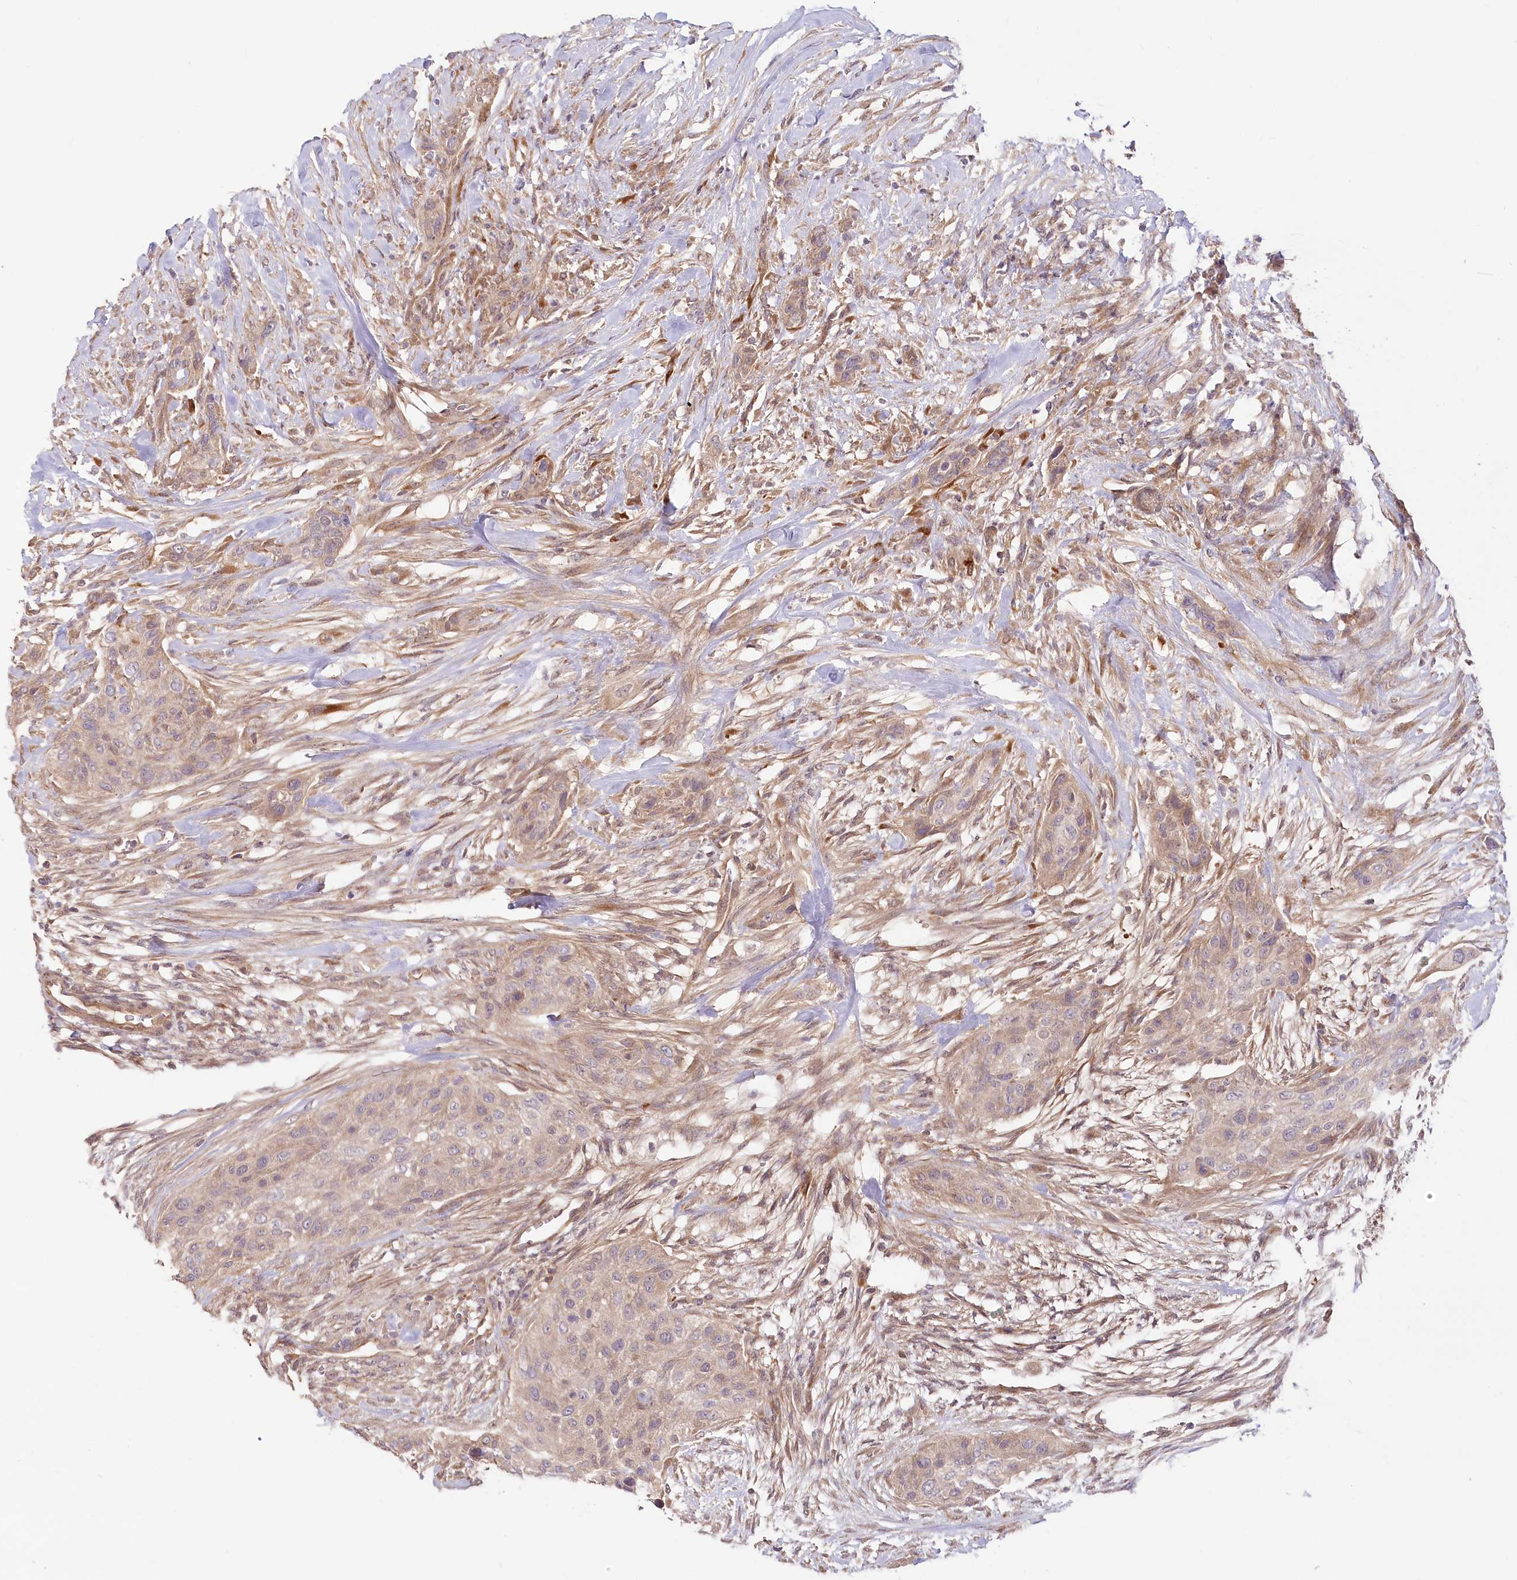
{"staining": {"intensity": "moderate", "quantity": ">75%", "location": "cytoplasmic/membranous"}, "tissue": "urothelial cancer", "cell_type": "Tumor cells", "image_type": "cancer", "snomed": [{"axis": "morphology", "description": "Urothelial carcinoma, High grade"}, {"axis": "topography", "description": "Urinary bladder"}], "caption": "A brown stain labels moderate cytoplasmic/membranous expression of a protein in high-grade urothelial carcinoma tumor cells.", "gene": "CEP70", "patient": {"sex": "male", "age": 35}}